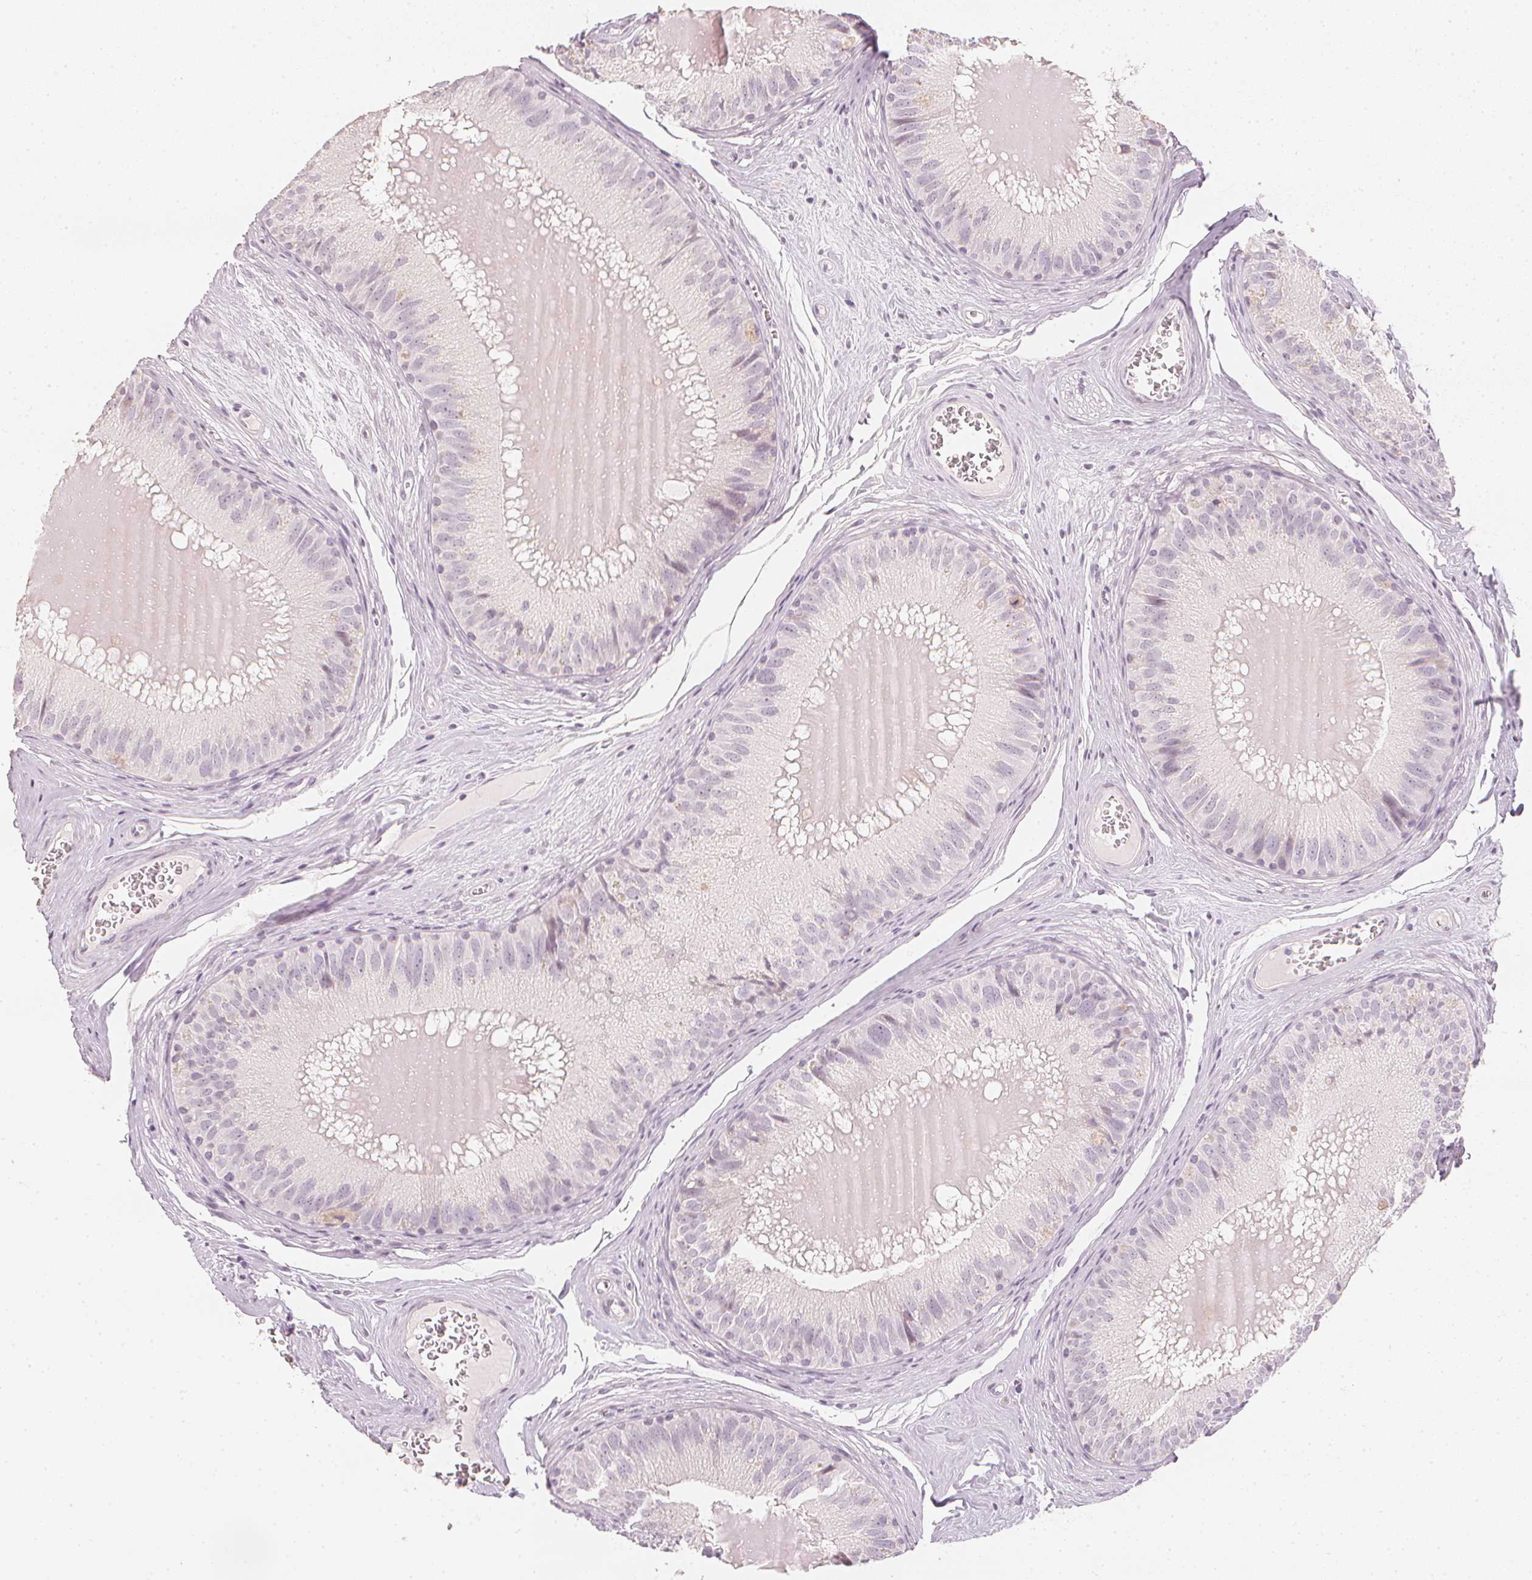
{"staining": {"intensity": "negative", "quantity": "none", "location": "none"}, "tissue": "epididymis", "cell_type": "Glandular cells", "image_type": "normal", "snomed": [{"axis": "morphology", "description": "Normal tissue, NOS"}, {"axis": "topography", "description": "Epididymis, spermatic cord, NOS"}], "caption": "The immunohistochemistry histopathology image has no significant positivity in glandular cells of epididymis.", "gene": "CALB1", "patient": {"sex": "male", "age": 39}}